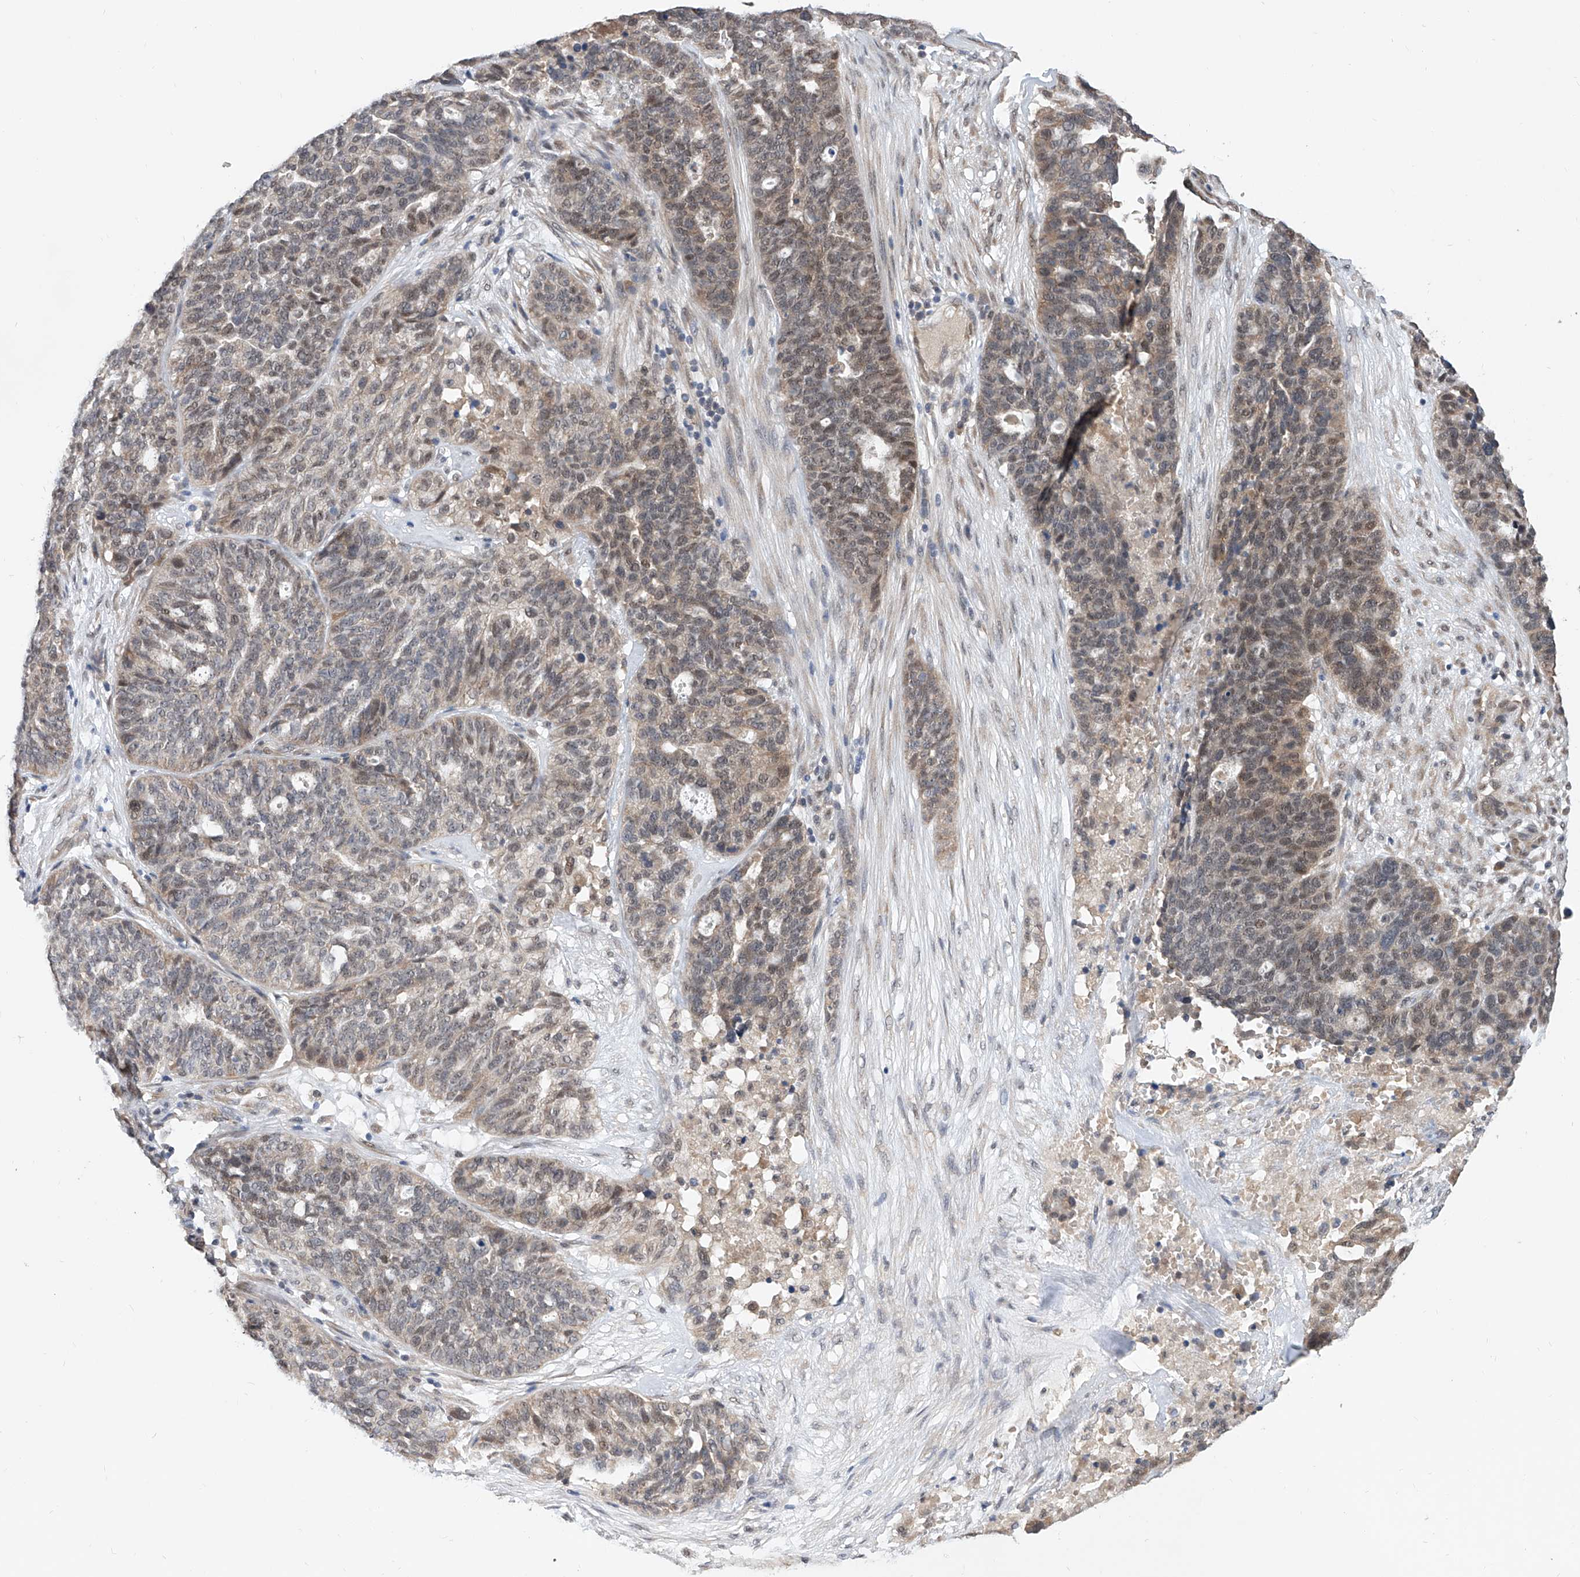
{"staining": {"intensity": "weak", "quantity": "<25%", "location": "nuclear"}, "tissue": "ovarian cancer", "cell_type": "Tumor cells", "image_type": "cancer", "snomed": [{"axis": "morphology", "description": "Cystadenocarcinoma, serous, NOS"}, {"axis": "topography", "description": "Ovary"}], "caption": "A high-resolution image shows immunohistochemistry (IHC) staining of ovarian cancer (serous cystadenocarcinoma), which demonstrates no significant positivity in tumor cells.", "gene": "CARMIL3", "patient": {"sex": "female", "age": 59}}